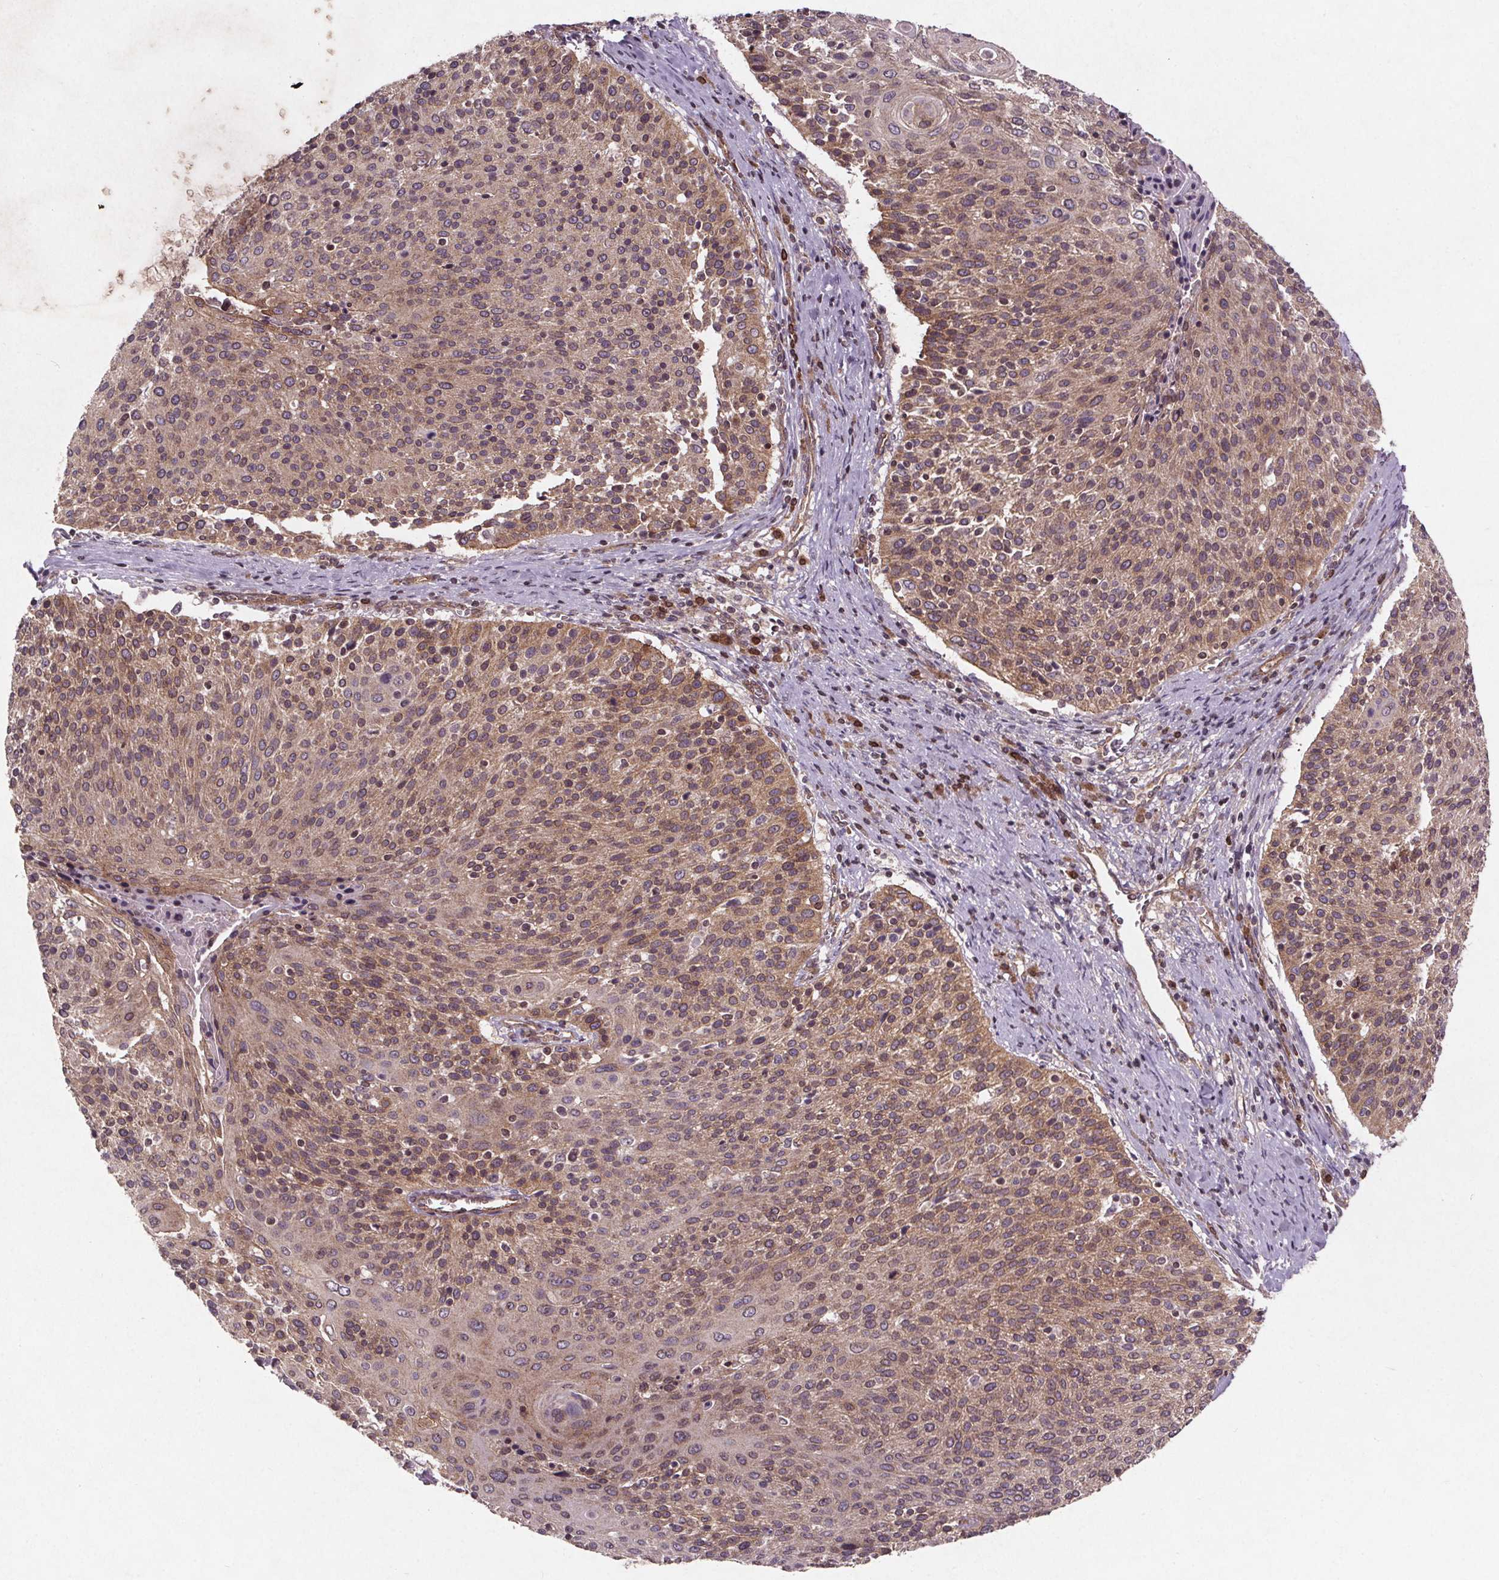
{"staining": {"intensity": "moderate", "quantity": "25%-75%", "location": "cytoplasmic/membranous"}, "tissue": "cervical cancer", "cell_type": "Tumor cells", "image_type": "cancer", "snomed": [{"axis": "morphology", "description": "Squamous cell carcinoma, NOS"}, {"axis": "topography", "description": "Cervix"}], "caption": "Cervical squamous cell carcinoma stained with a protein marker exhibits moderate staining in tumor cells.", "gene": "STRN3", "patient": {"sex": "female", "age": 31}}